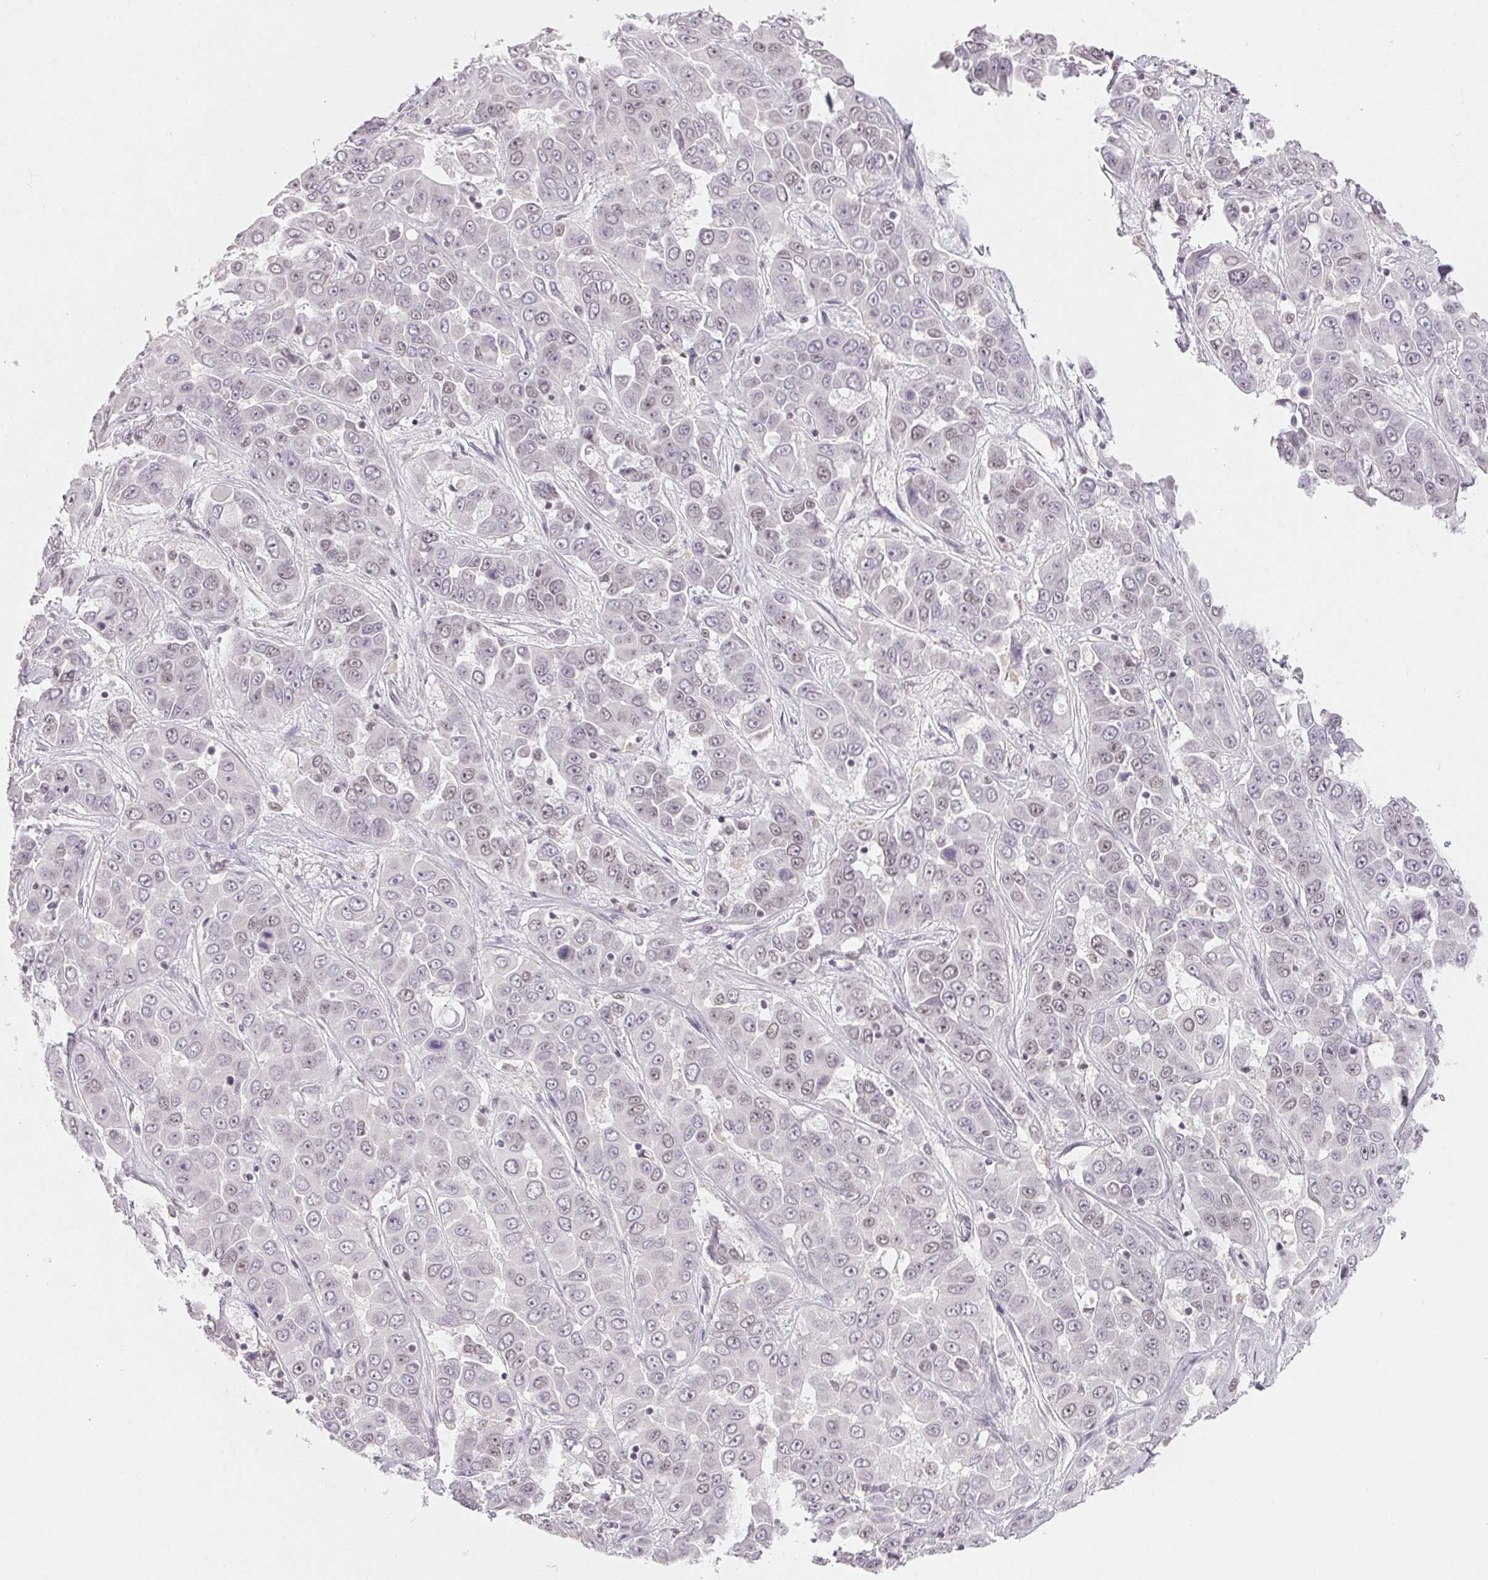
{"staining": {"intensity": "negative", "quantity": "none", "location": "none"}, "tissue": "liver cancer", "cell_type": "Tumor cells", "image_type": "cancer", "snomed": [{"axis": "morphology", "description": "Cholangiocarcinoma"}, {"axis": "topography", "description": "Liver"}], "caption": "Tumor cells show no significant protein staining in liver cancer.", "gene": "NXF3", "patient": {"sex": "female", "age": 52}}